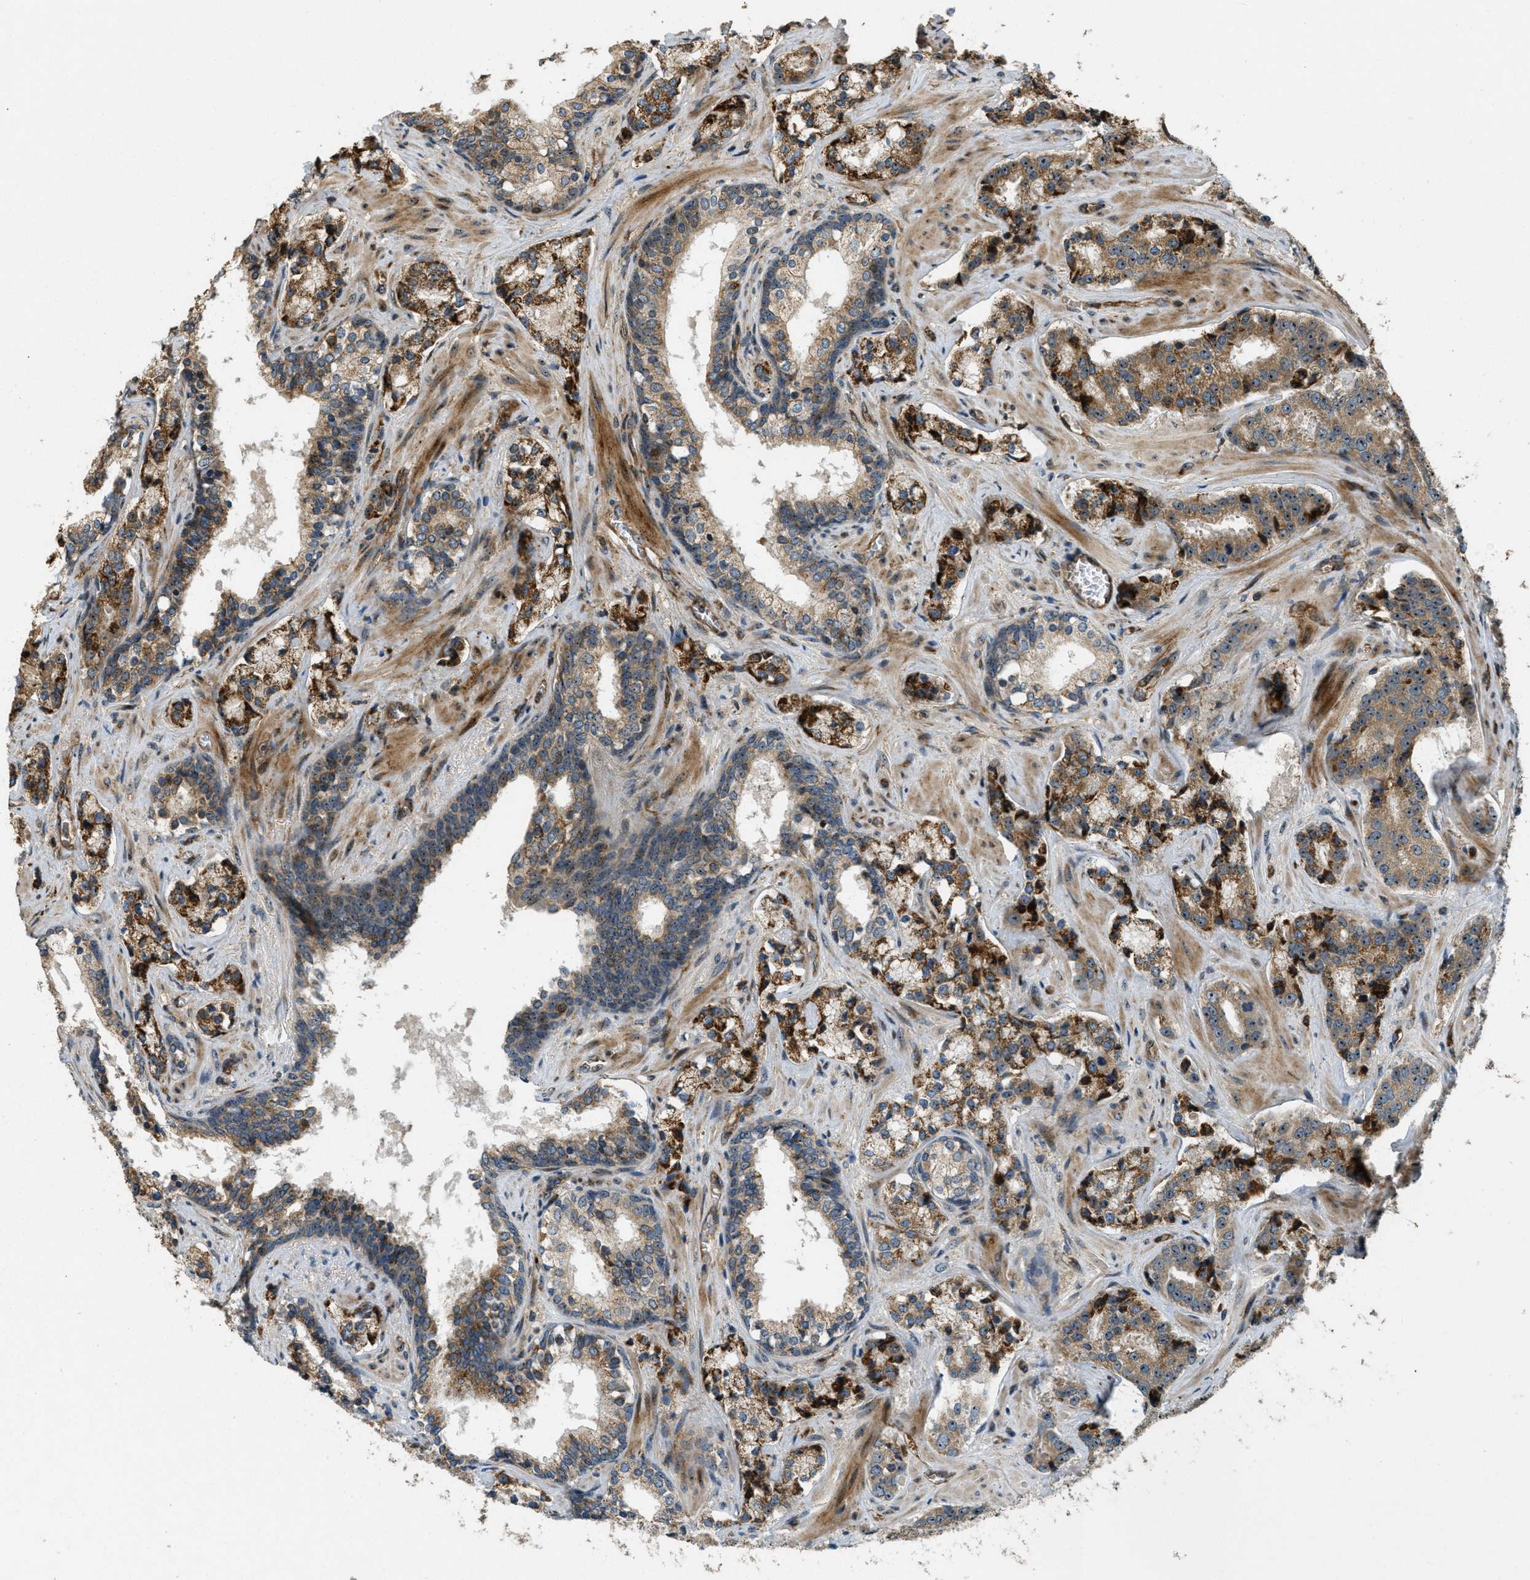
{"staining": {"intensity": "strong", "quantity": ">75%", "location": "cytoplasmic/membranous"}, "tissue": "prostate cancer", "cell_type": "Tumor cells", "image_type": "cancer", "snomed": [{"axis": "morphology", "description": "Adenocarcinoma, High grade"}, {"axis": "topography", "description": "Prostate"}], "caption": "This photomicrograph demonstrates immunohistochemistry (IHC) staining of prostate cancer, with high strong cytoplasmic/membranous positivity in about >75% of tumor cells.", "gene": "LRP12", "patient": {"sex": "male", "age": 60}}